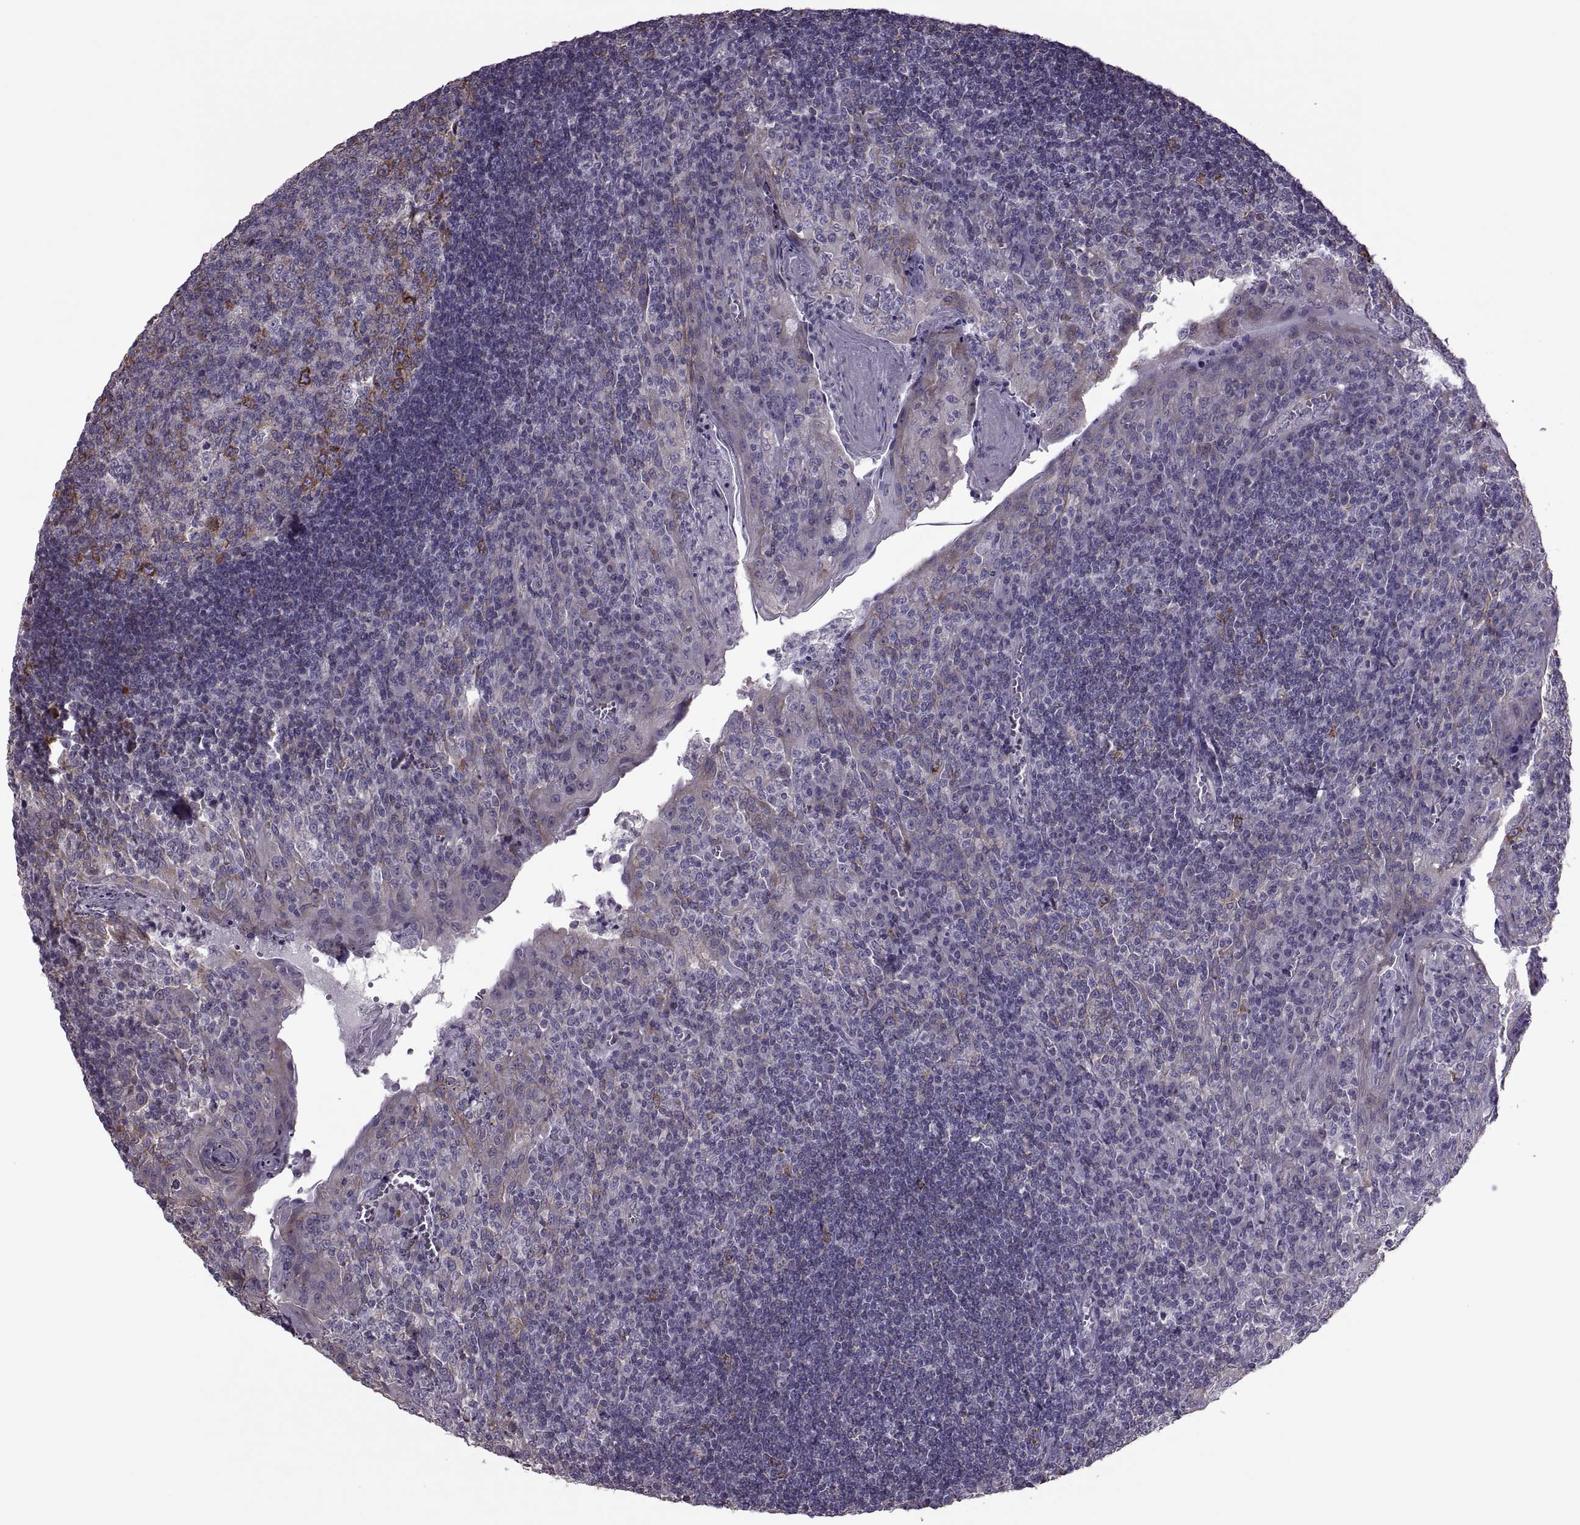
{"staining": {"intensity": "strong", "quantity": "<25%", "location": "cytoplasmic/membranous"}, "tissue": "tonsil", "cell_type": "Germinal center cells", "image_type": "normal", "snomed": [{"axis": "morphology", "description": "Normal tissue, NOS"}, {"axis": "topography", "description": "Tonsil"}], "caption": "About <25% of germinal center cells in normal tonsil exhibit strong cytoplasmic/membranous protein expression as visualized by brown immunohistochemical staining.", "gene": "PABPC1", "patient": {"sex": "female", "age": 12}}